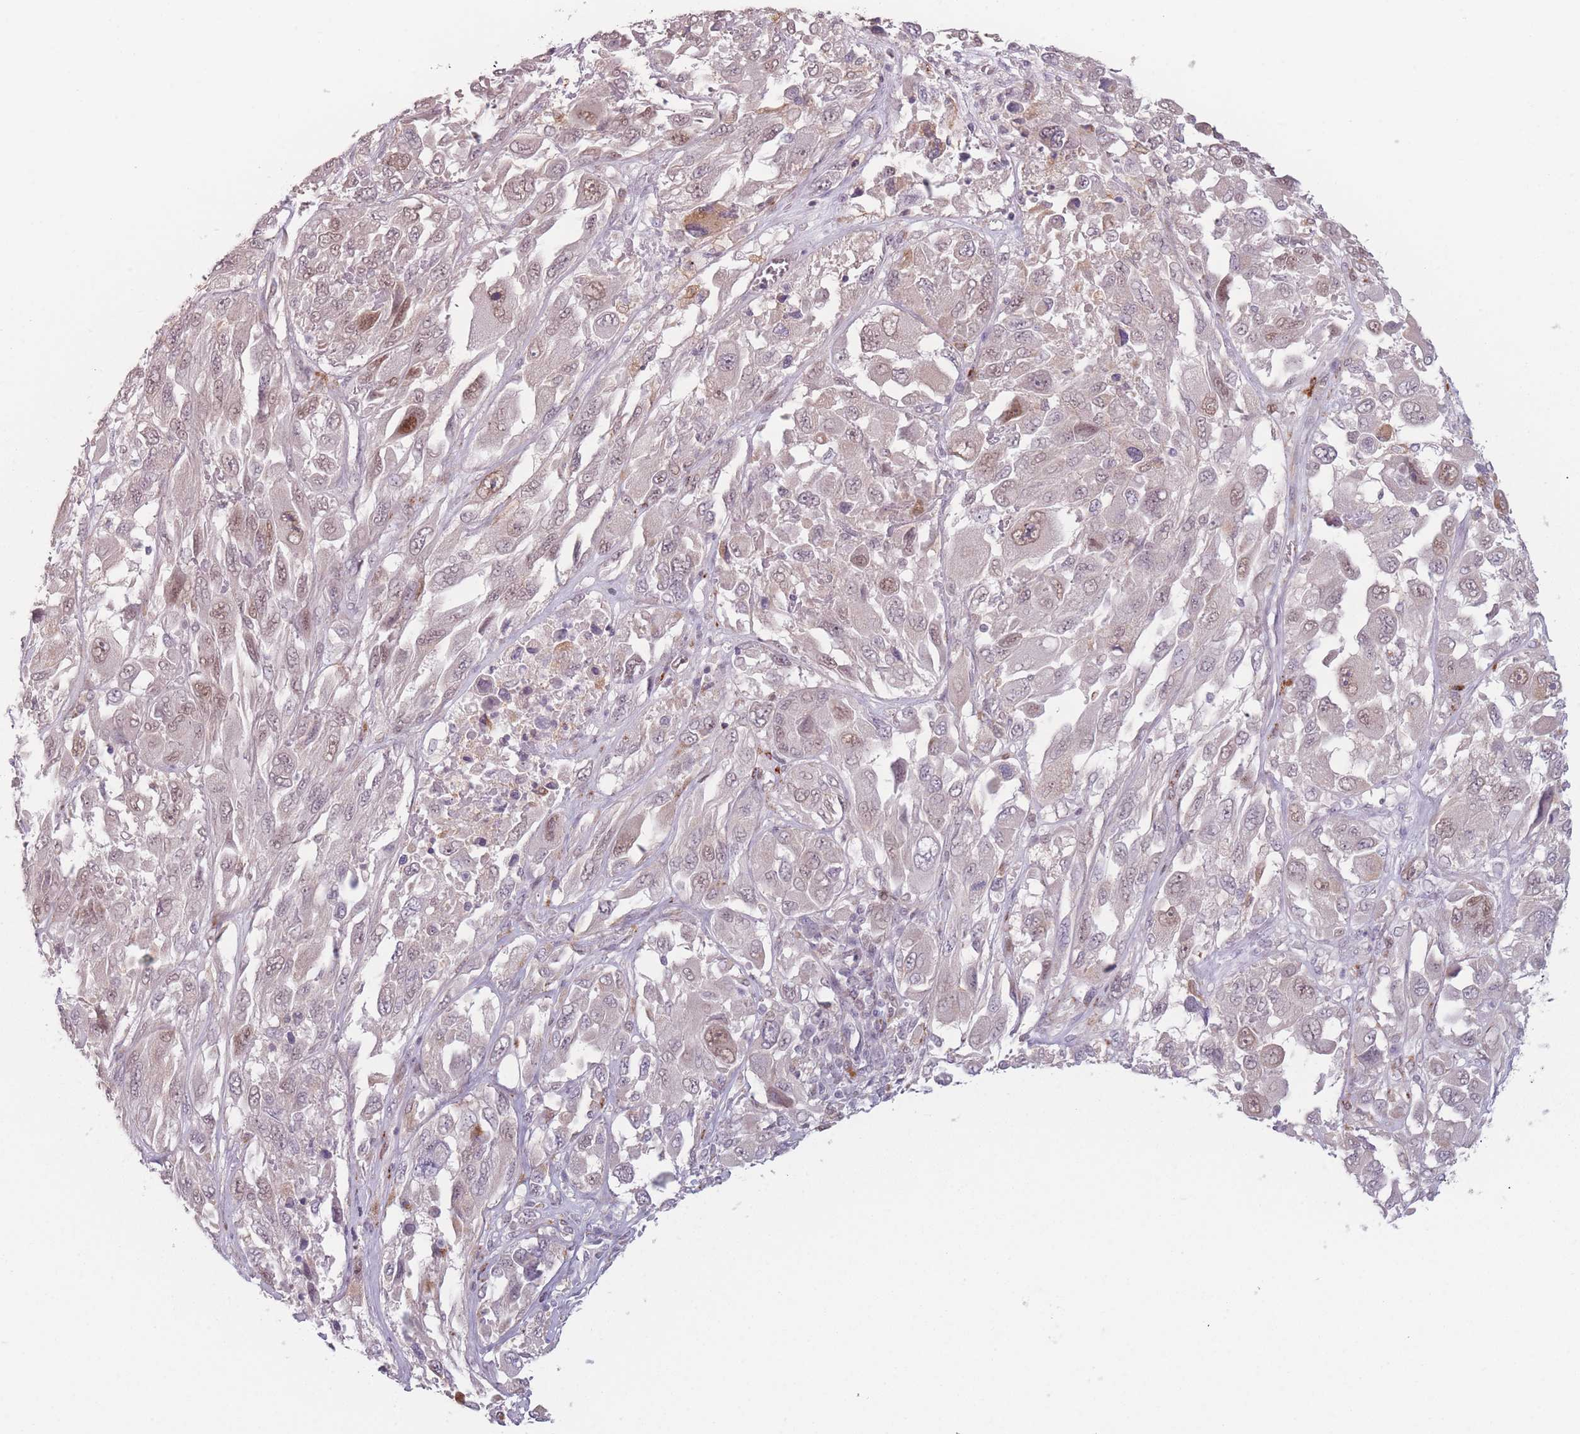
{"staining": {"intensity": "moderate", "quantity": "<25%", "location": "nuclear"}, "tissue": "melanoma", "cell_type": "Tumor cells", "image_type": "cancer", "snomed": [{"axis": "morphology", "description": "Malignant melanoma, NOS"}, {"axis": "topography", "description": "Skin"}], "caption": "Immunohistochemistry staining of malignant melanoma, which displays low levels of moderate nuclear expression in about <25% of tumor cells indicating moderate nuclear protein staining. The staining was performed using DAB (brown) for protein detection and nuclei were counterstained in hematoxylin (blue).", "gene": "OR10C1", "patient": {"sex": "female", "age": 91}}